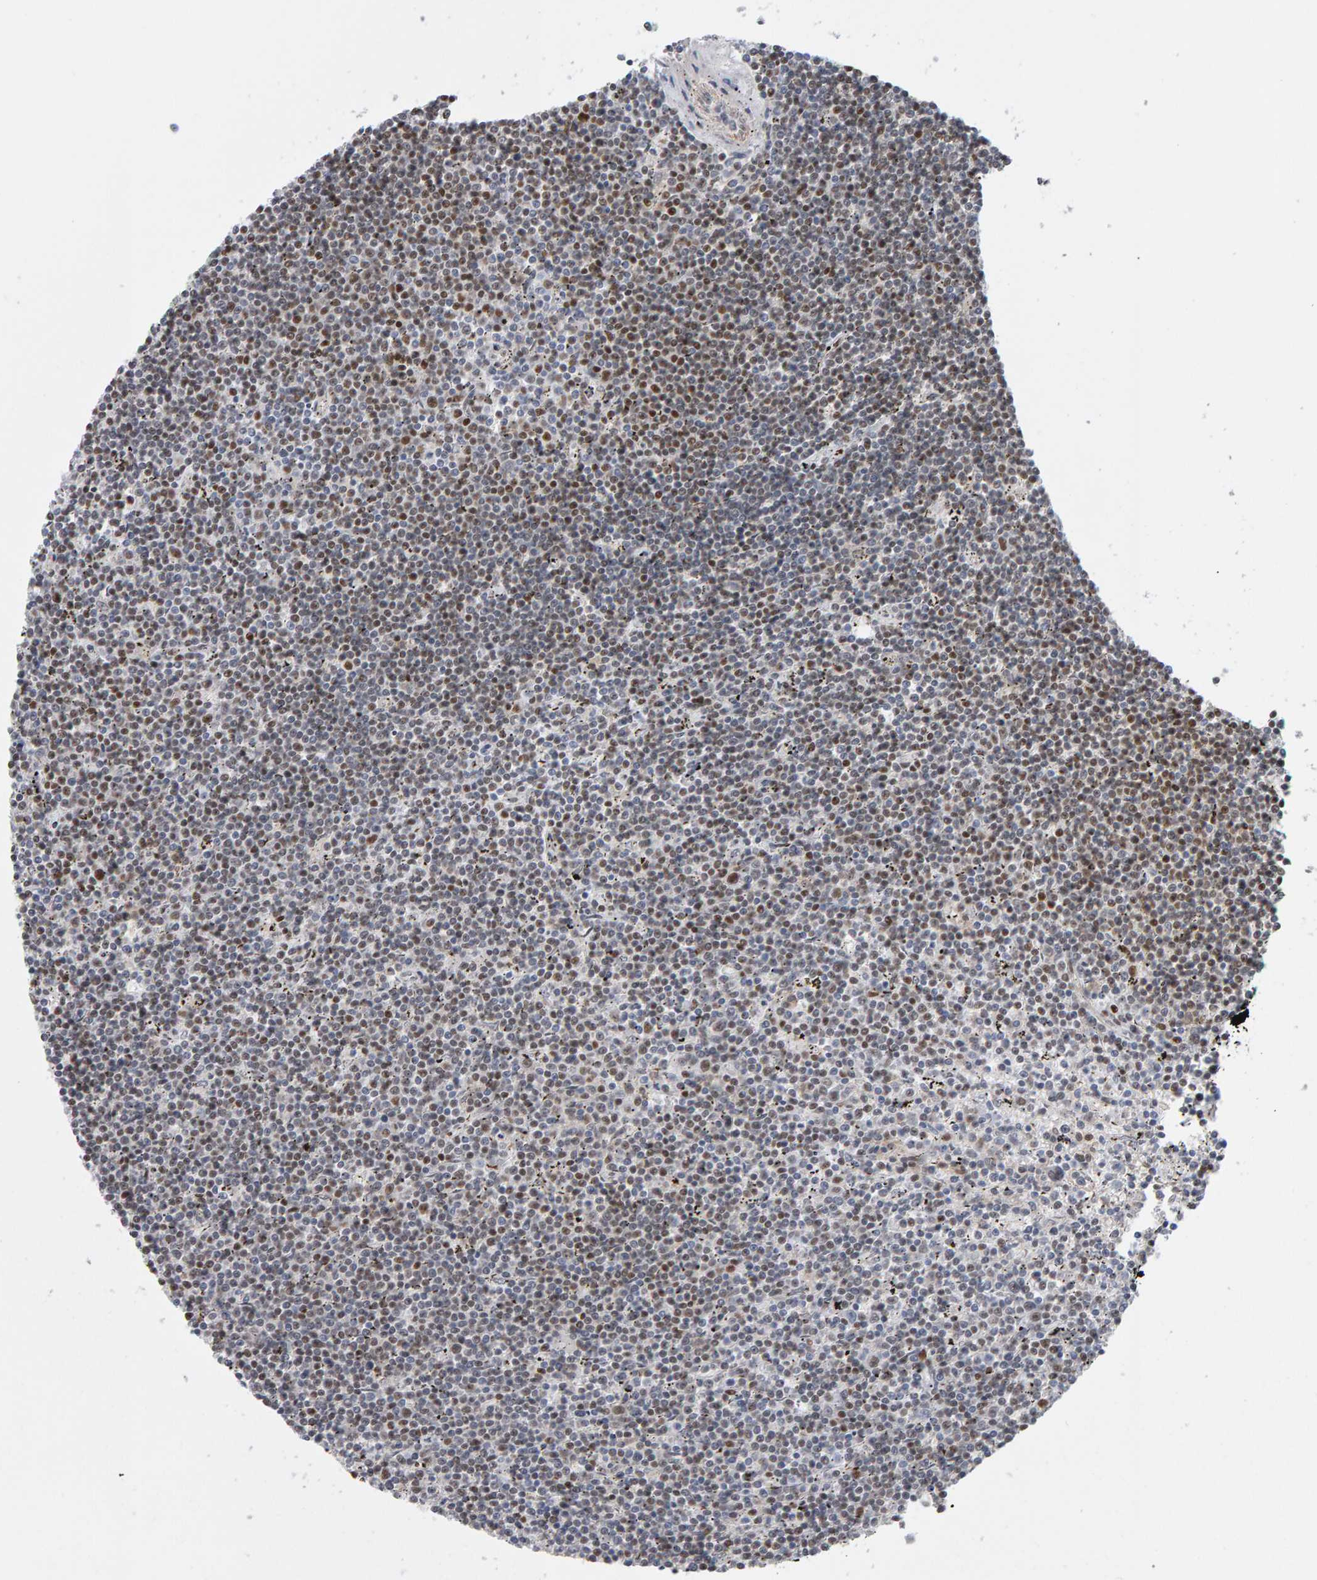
{"staining": {"intensity": "moderate", "quantity": "25%-75%", "location": "nuclear"}, "tissue": "lymphoma", "cell_type": "Tumor cells", "image_type": "cancer", "snomed": [{"axis": "morphology", "description": "Malignant lymphoma, non-Hodgkin's type, Low grade"}, {"axis": "topography", "description": "Spleen"}], "caption": "Lymphoma tissue shows moderate nuclear positivity in about 25%-75% of tumor cells (DAB (3,3'-diaminobenzidine) IHC with brightfield microscopy, high magnification).", "gene": "ATF7IP", "patient": {"sex": "male", "age": 76}}